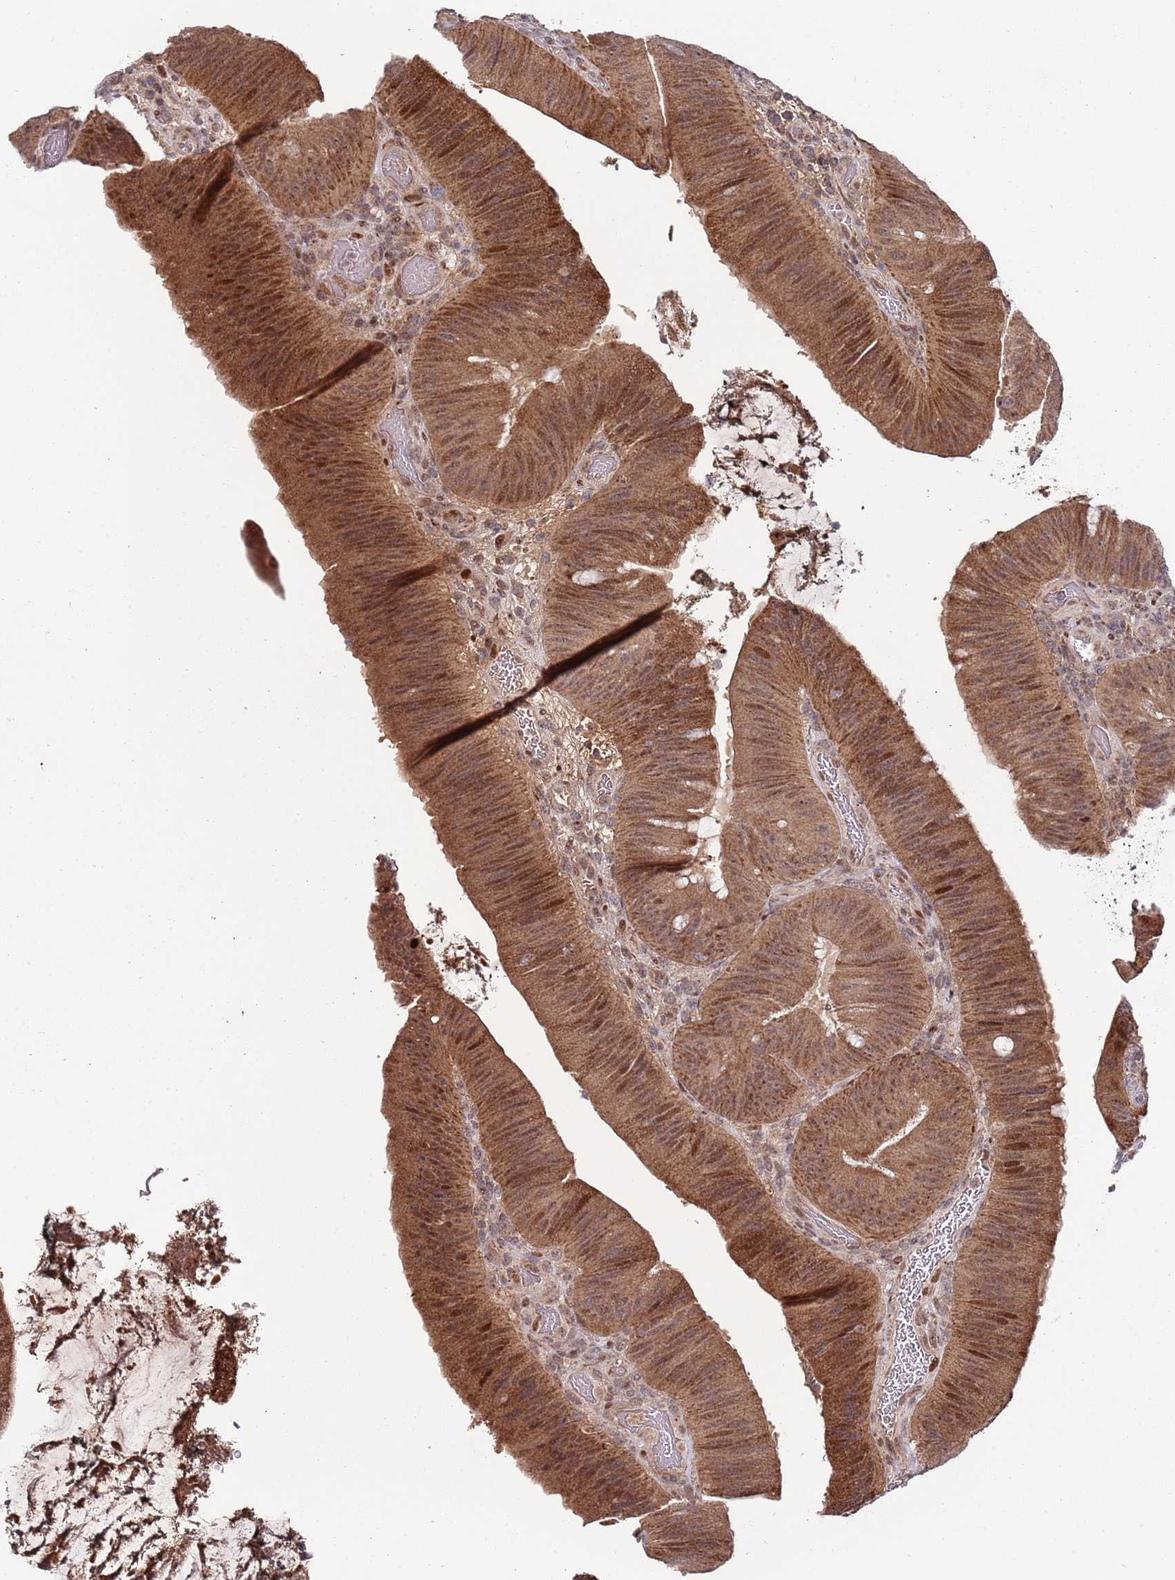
{"staining": {"intensity": "moderate", "quantity": ">75%", "location": "cytoplasmic/membranous,nuclear"}, "tissue": "colorectal cancer", "cell_type": "Tumor cells", "image_type": "cancer", "snomed": [{"axis": "morphology", "description": "Adenocarcinoma, NOS"}, {"axis": "topography", "description": "Colon"}], "caption": "There is medium levels of moderate cytoplasmic/membranous and nuclear staining in tumor cells of colorectal cancer (adenocarcinoma), as demonstrated by immunohistochemical staining (brown color).", "gene": "EDC3", "patient": {"sex": "female", "age": 43}}